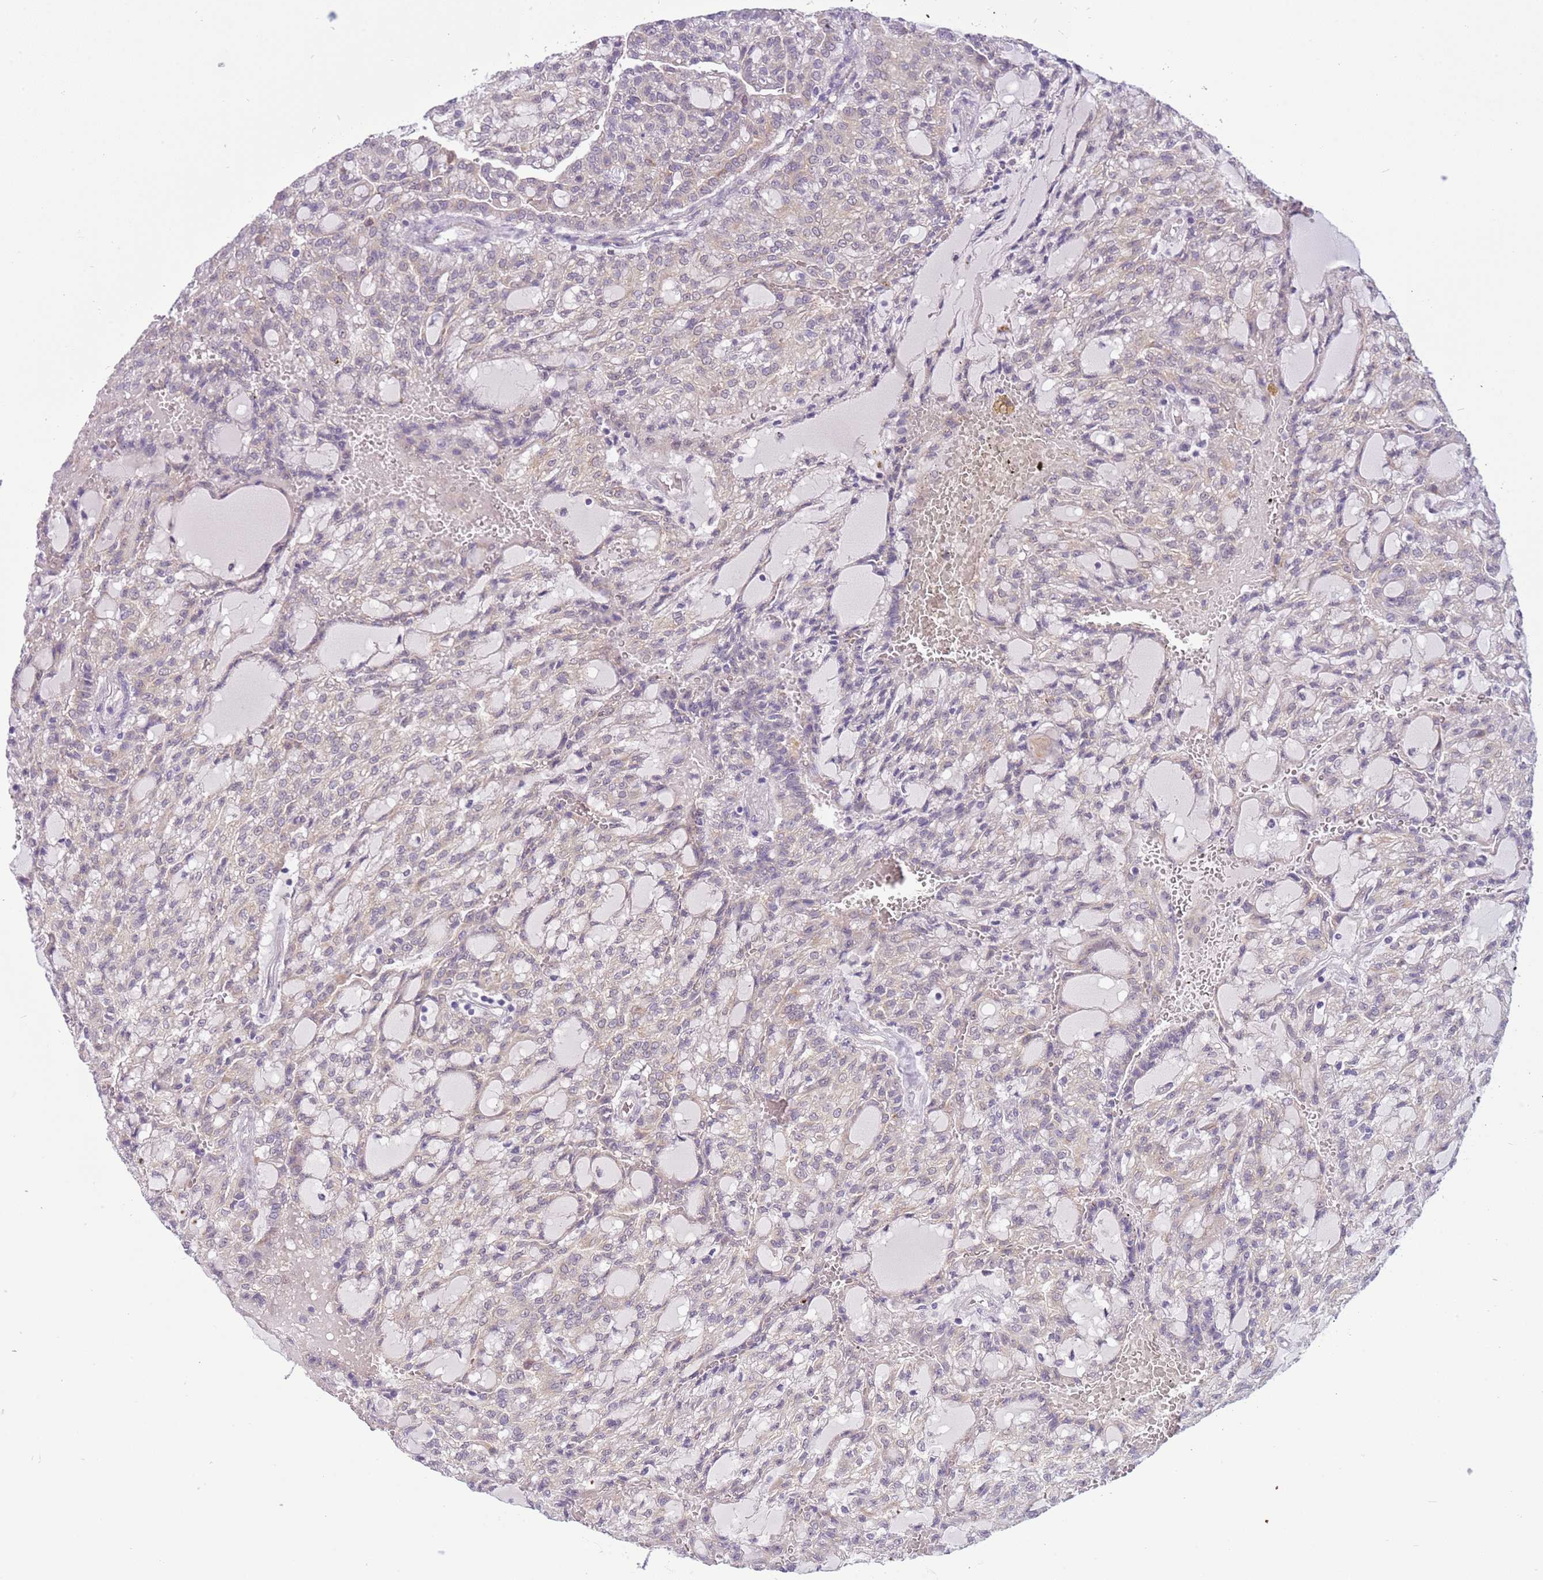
{"staining": {"intensity": "weak", "quantity": "<25%", "location": "cytoplasmic/membranous"}, "tissue": "renal cancer", "cell_type": "Tumor cells", "image_type": "cancer", "snomed": [{"axis": "morphology", "description": "Adenocarcinoma, NOS"}, {"axis": "topography", "description": "Kidney"}], "caption": "Tumor cells show no significant expression in renal cancer.", "gene": "FAM120C", "patient": {"sex": "male", "age": 63}}